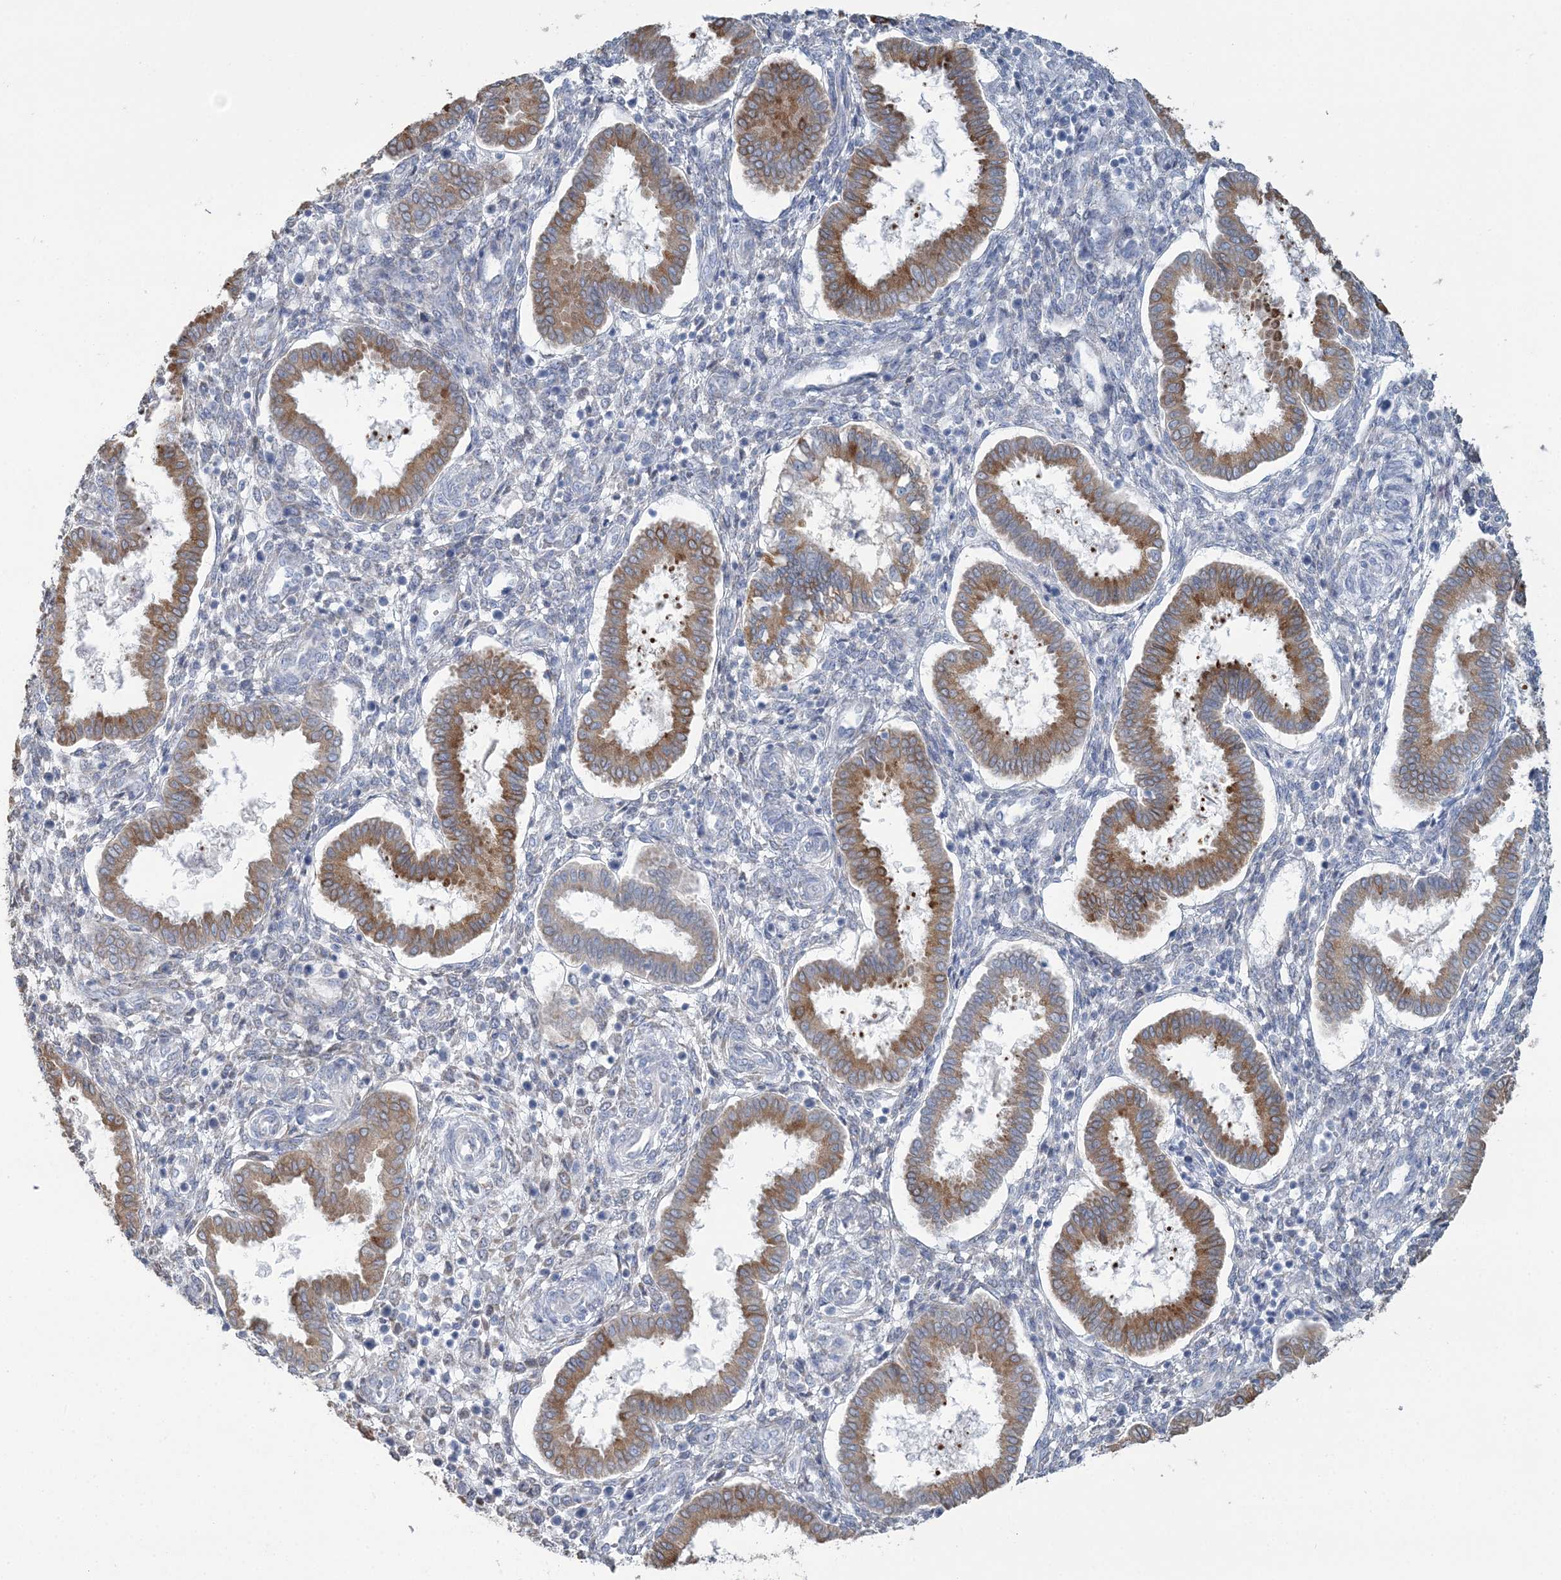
{"staining": {"intensity": "negative", "quantity": "none", "location": "none"}, "tissue": "endometrium", "cell_type": "Cells in endometrial stroma", "image_type": "normal", "snomed": [{"axis": "morphology", "description": "Normal tissue, NOS"}, {"axis": "topography", "description": "Endometrium"}], "caption": "Immunohistochemistry (IHC) of unremarkable human endometrium demonstrates no staining in cells in endometrial stroma.", "gene": "CMBL", "patient": {"sex": "female", "age": 24}}